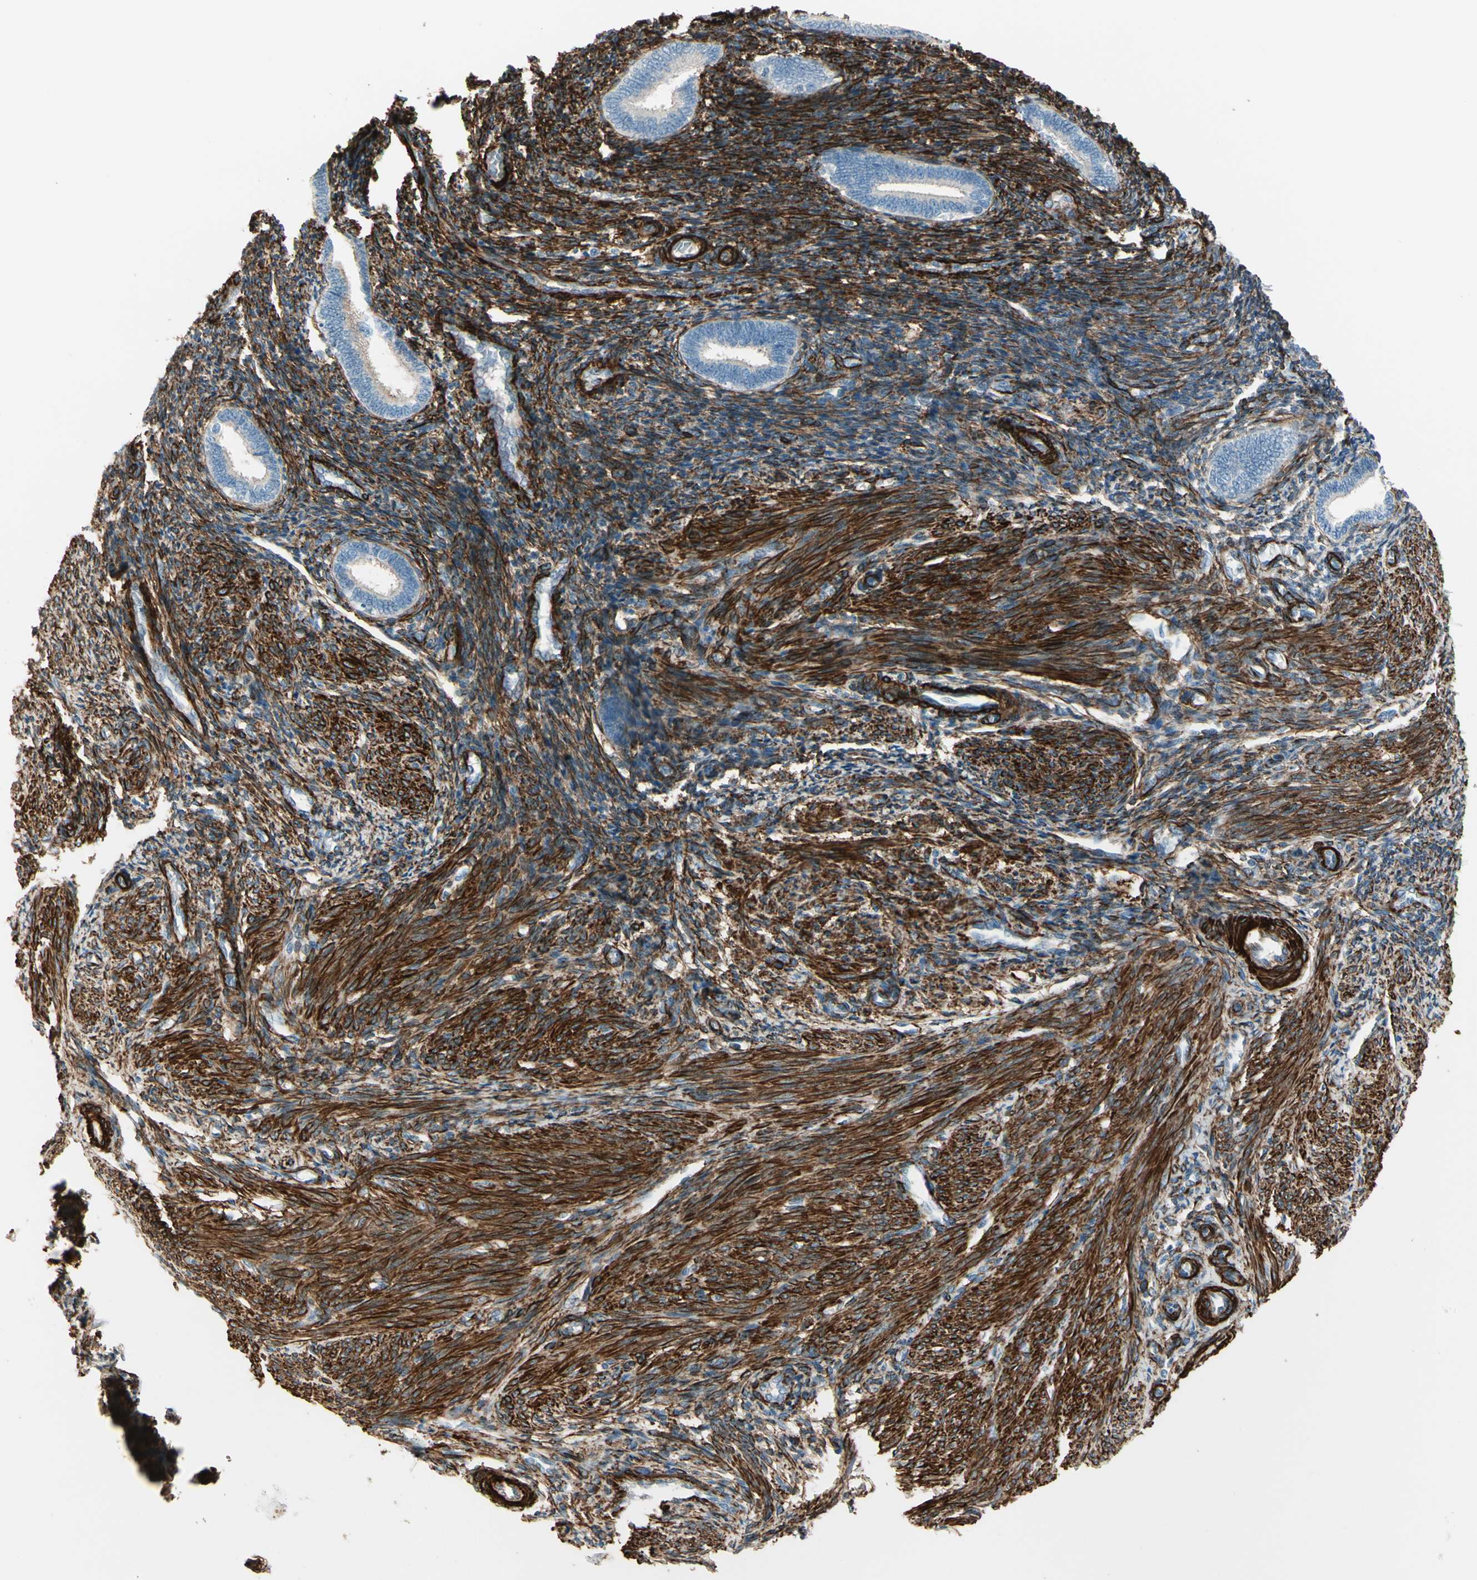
{"staining": {"intensity": "strong", "quantity": ">75%", "location": "cytoplasmic/membranous"}, "tissue": "endometrium", "cell_type": "Cells in endometrial stroma", "image_type": "normal", "snomed": [{"axis": "morphology", "description": "Normal tissue, NOS"}, {"axis": "topography", "description": "Endometrium"}], "caption": "Strong cytoplasmic/membranous protein positivity is identified in about >75% of cells in endometrial stroma in endometrium. Using DAB (brown) and hematoxylin (blue) stains, captured at high magnification using brightfield microscopy.", "gene": "CALD1", "patient": {"sex": "female", "age": 27}}